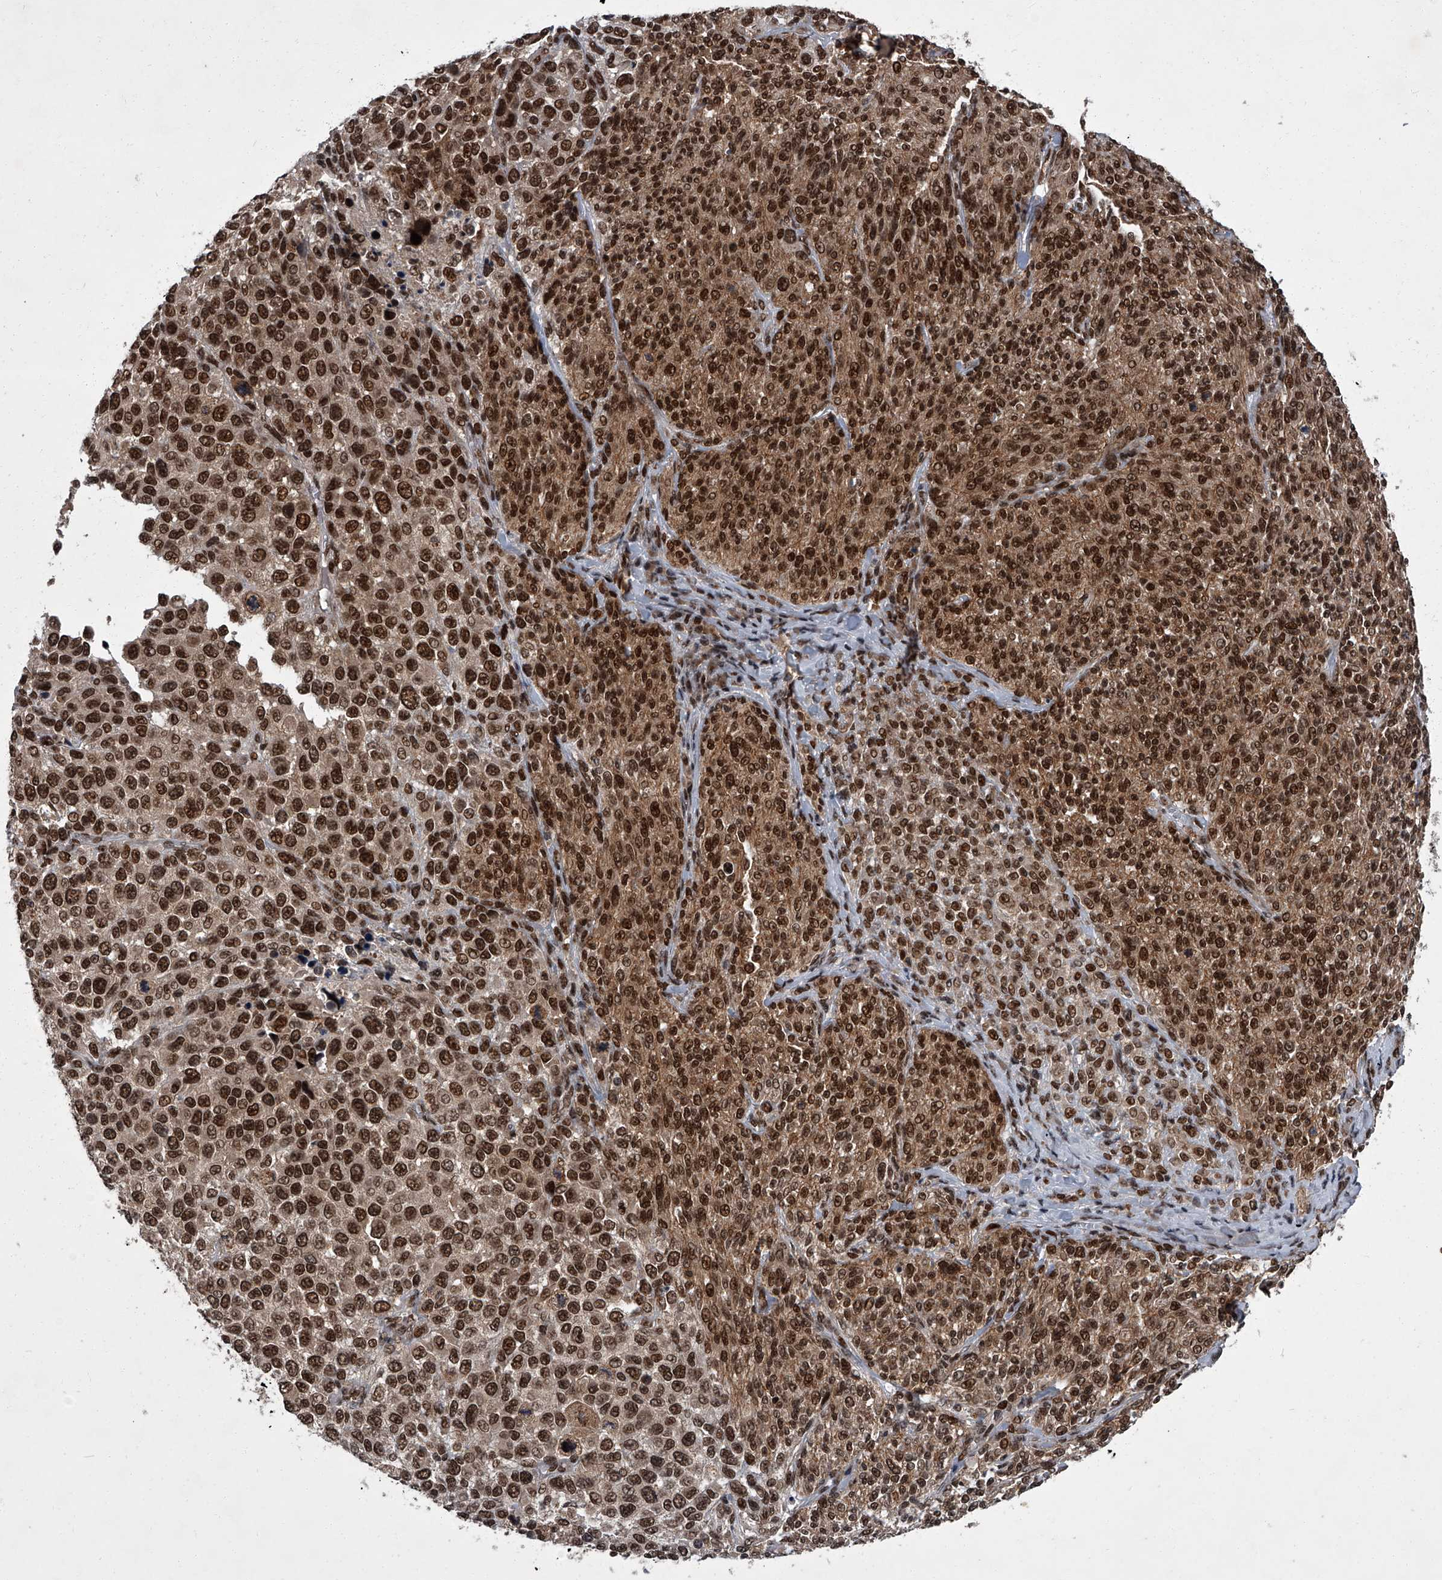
{"staining": {"intensity": "strong", "quantity": ">75%", "location": "nuclear"}, "tissue": "melanoma", "cell_type": "Tumor cells", "image_type": "cancer", "snomed": [{"axis": "morphology", "description": "Malignant melanoma, NOS"}, {"axis": "topography", "description": "Skin of trunk"}], "caption": "The photomicrograph demonstrates a brown stain indicating the presence of a protein in the nuclear of tumor cells in melanoma. (Stains: DAB in brown, nuclei in blue, Microscopy: brightfield microscopy at high magnification).", "gene": "ZNF518B", "patient": {"sex": "male", "age": 71}}